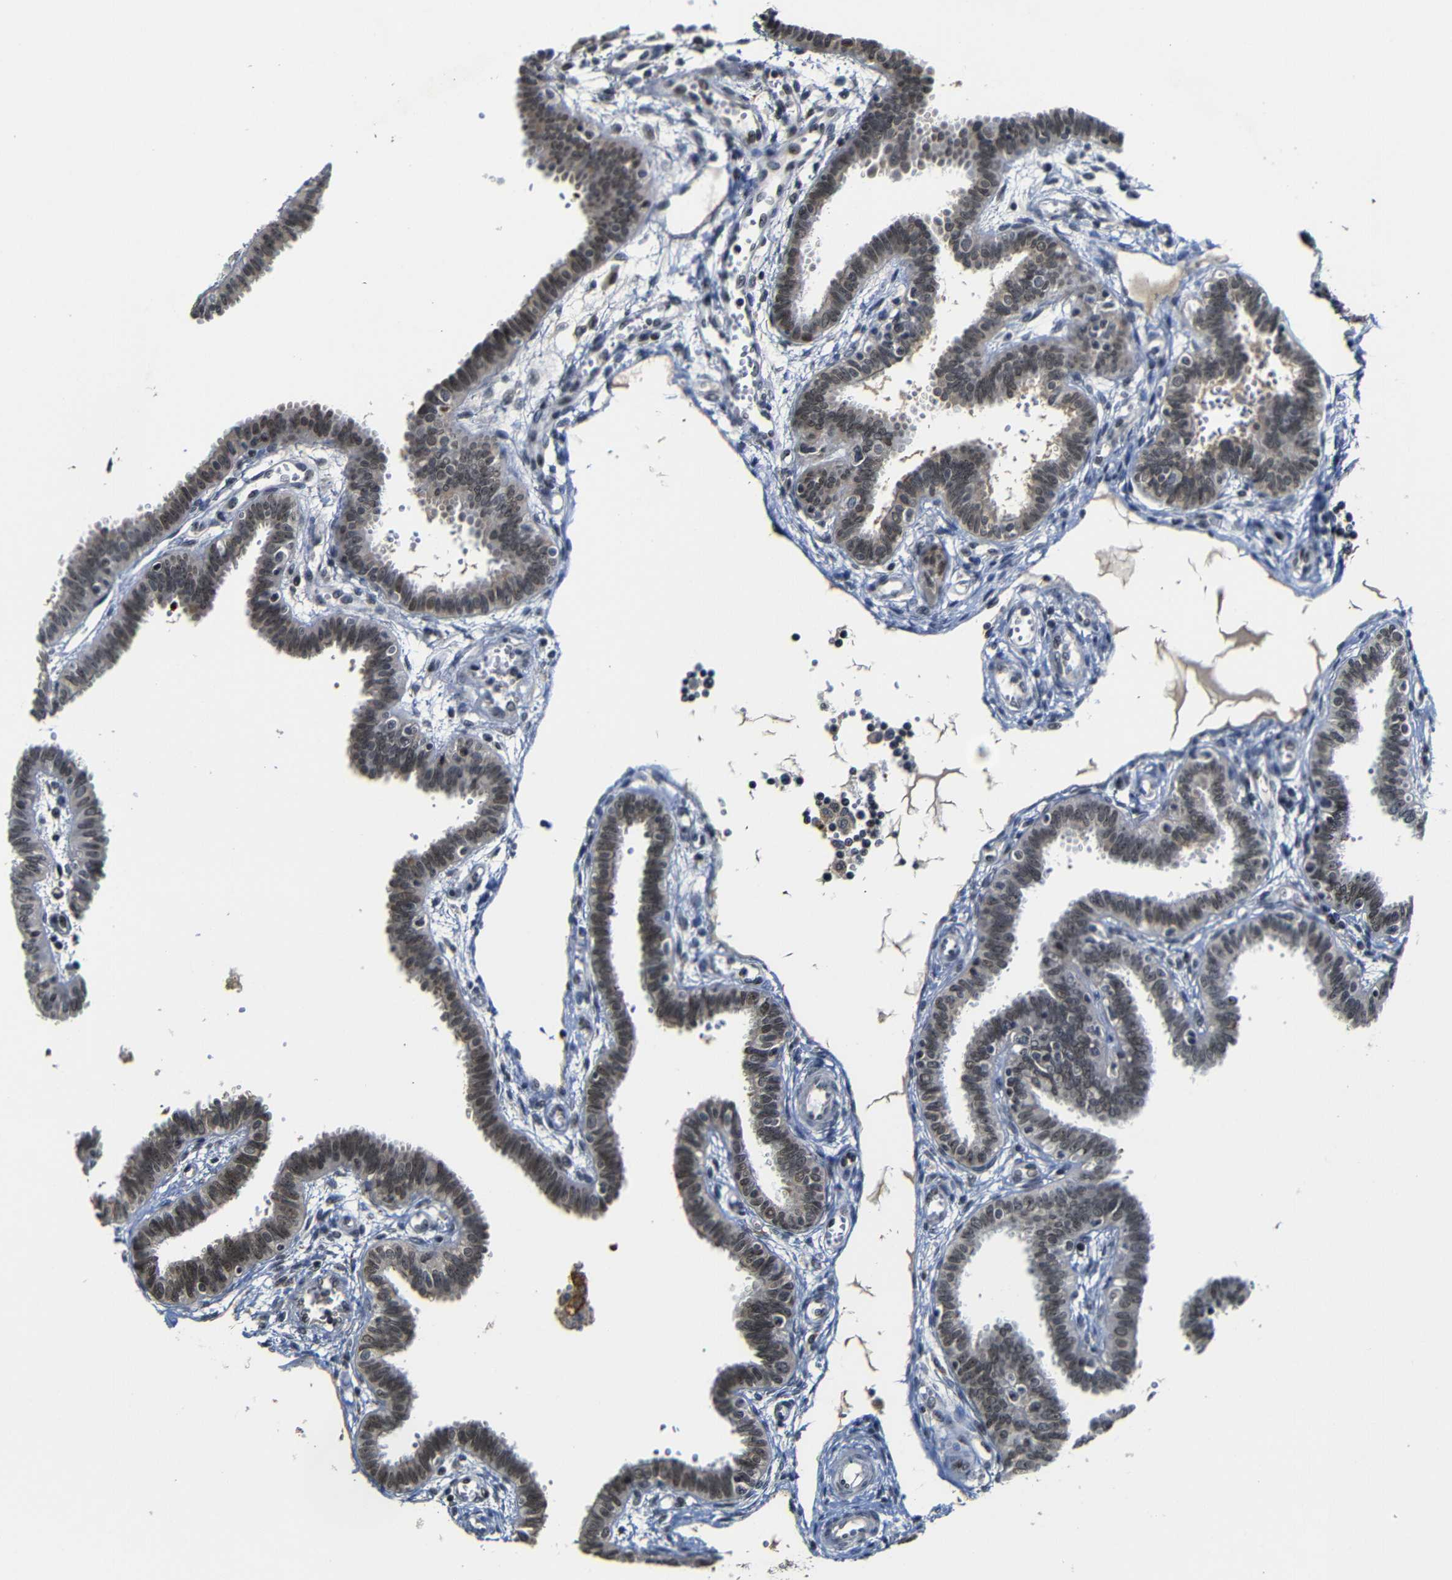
{"staining": {"intensity": "weak", "quantity": "25%-75%", "location": "cytoplasmic/membranous,nuclear"}, "tissue": "fallopian tube", "cell_type": "Glandular cells", "image_type": "normal", "snomed": [{"axis": "morphology", "description": "Normal tissue, NOS"}, {"axis": "topography", "description": "Fallopian tube"}], "caption": "This micrograph reveals immunohistochemistry (IHC) staining of benign human fallopian tube, with low weak cytoplasmic/membranous,nuclear positivity in about 25%-75% of glandular cells.", "gene": "MYC", "patient": {"sex": "female", "age": 32}}